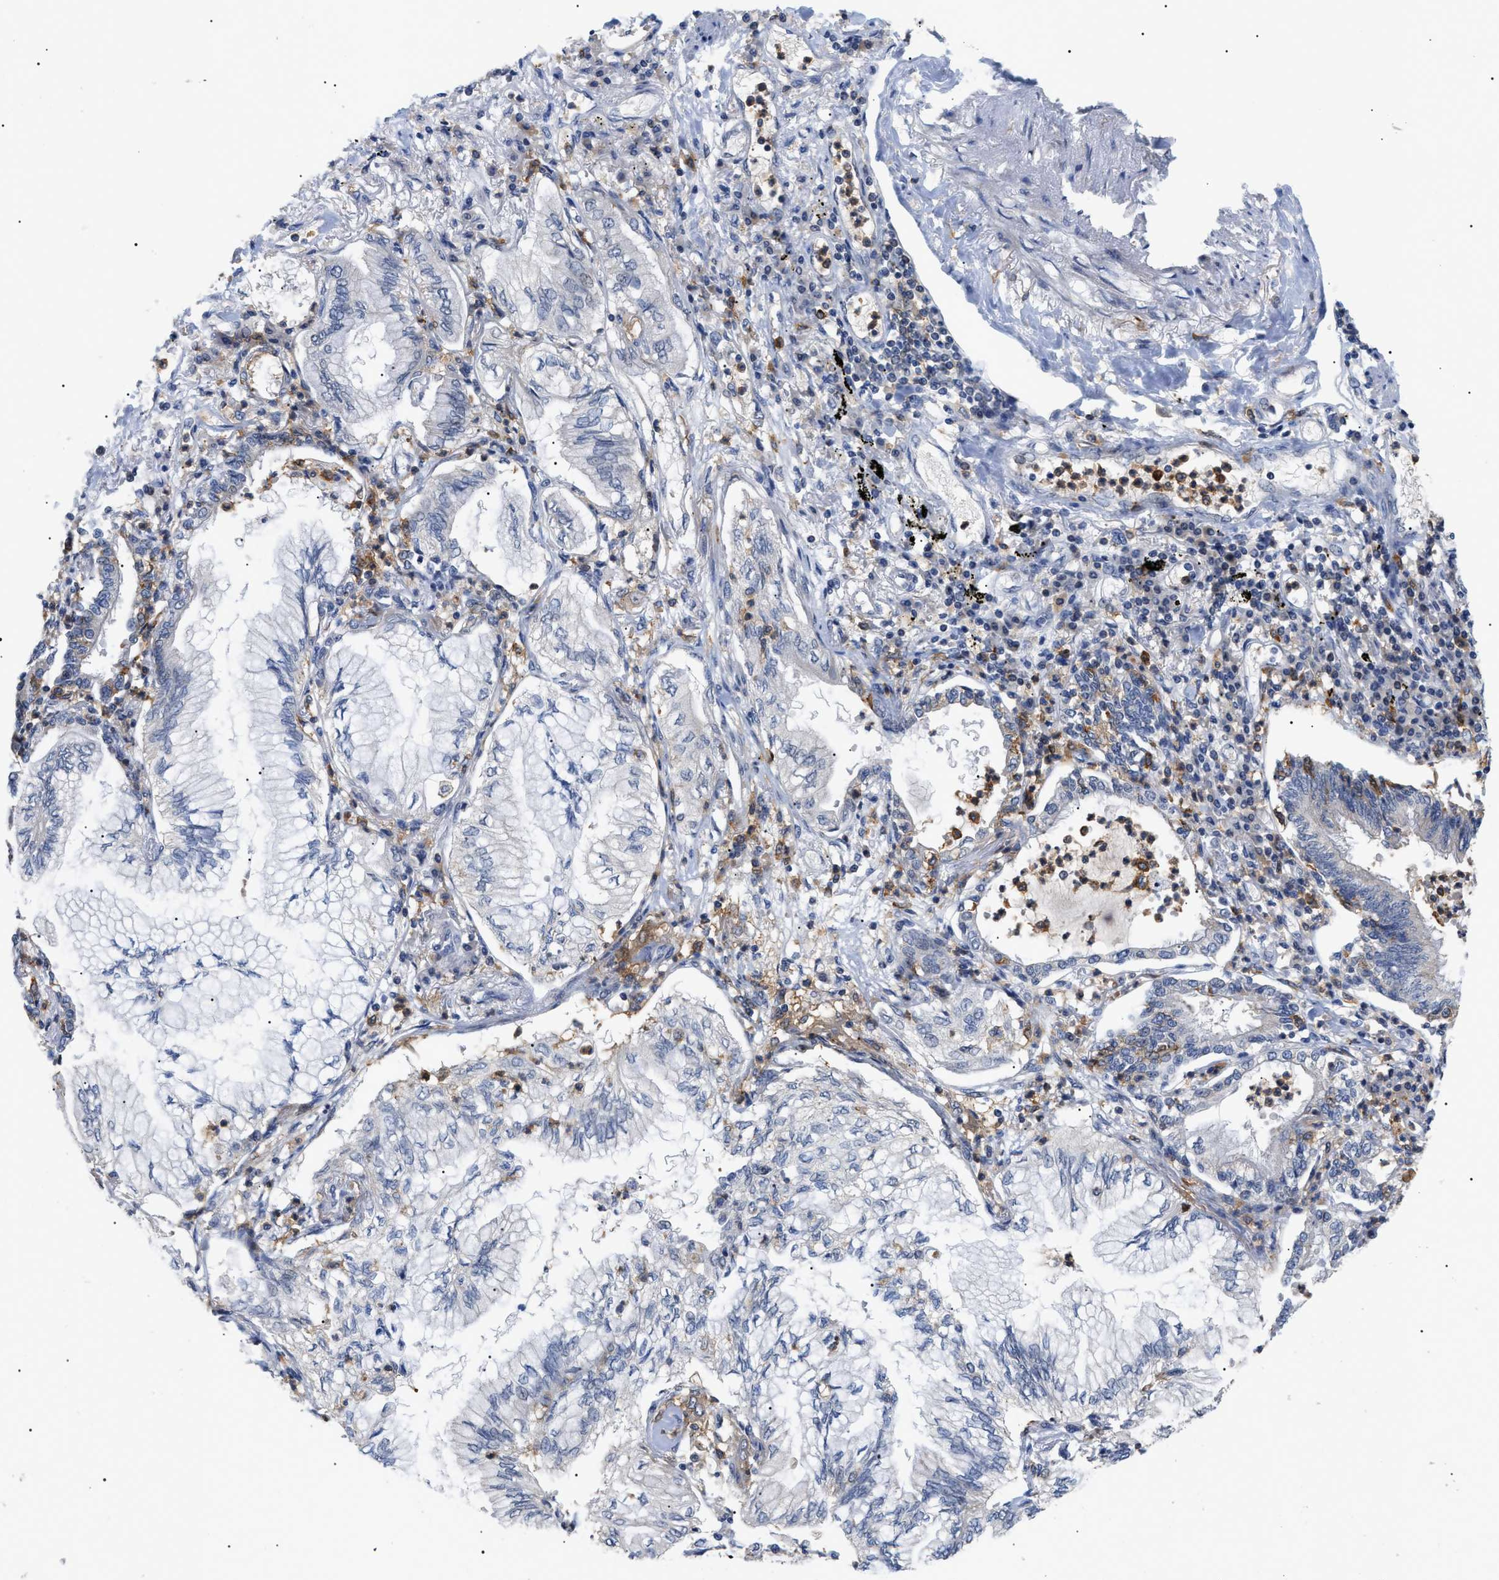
{"staining": {"intensity": "negative", "quantity": "none", "location": "none"}, "tissue": "lung cancer", "cell_type": "Tumor cells", "image_type": "cancer", "snomed": [{"axis": "morphology", "description": "Normal tissue, NOS"}, {"axis": "morphology", "description": "Adenocarcinoma, NOS"}, {"axis": "topography", "description": "Bronchus"}, {"axis": "topography", "description": "Lung"}], "caption": "Immunohistochemical staining of human lung cancer (adenocarcinoma) demonstrates no significant positivity in tumor cells.", "gene": "CD300A", "patient": {"sex": "female", "age": 70}}